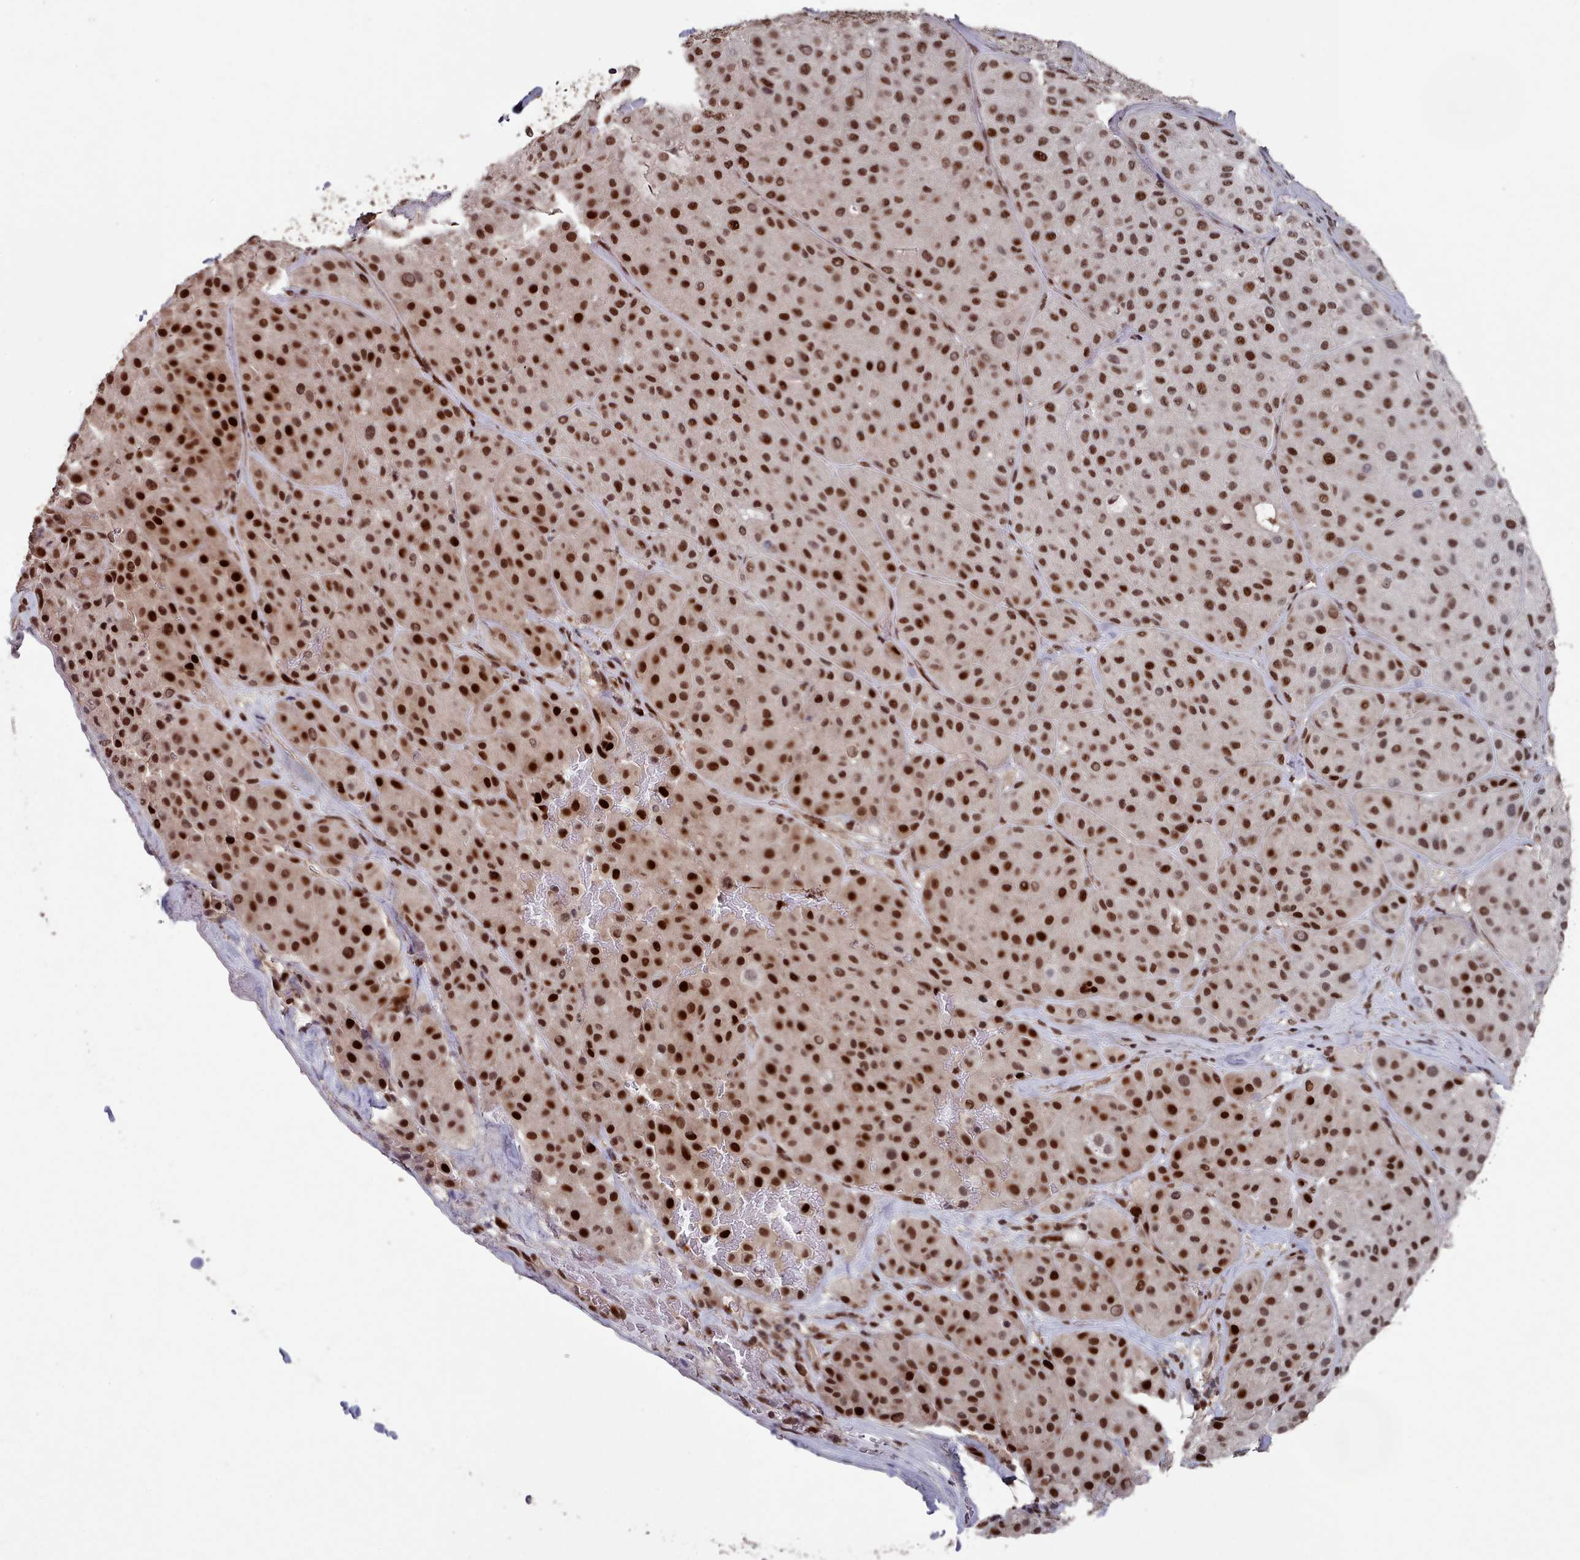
{"staining": {"intensity": "strong", "quantity": ">75%", "location": "nuclear"}, "tissue": "melanoma", "cell_type": "Tumor cells", "image_type": "cancer", "snomed": [{"axis": "morphology", "description": "Malignant melanoma, Metastatic site"}, {"axis": "topography", "description": "Smooth muscle"}], "caption": "The immunohistochemical stain highlights strong nuclear positivity in tumor cells of melanoma tissue. Immunohistochemistry stains the protein in brown and the nuclei are stained blue.", "gene": "PNRC2", "patient": {"sex": "male", "age": 41}}